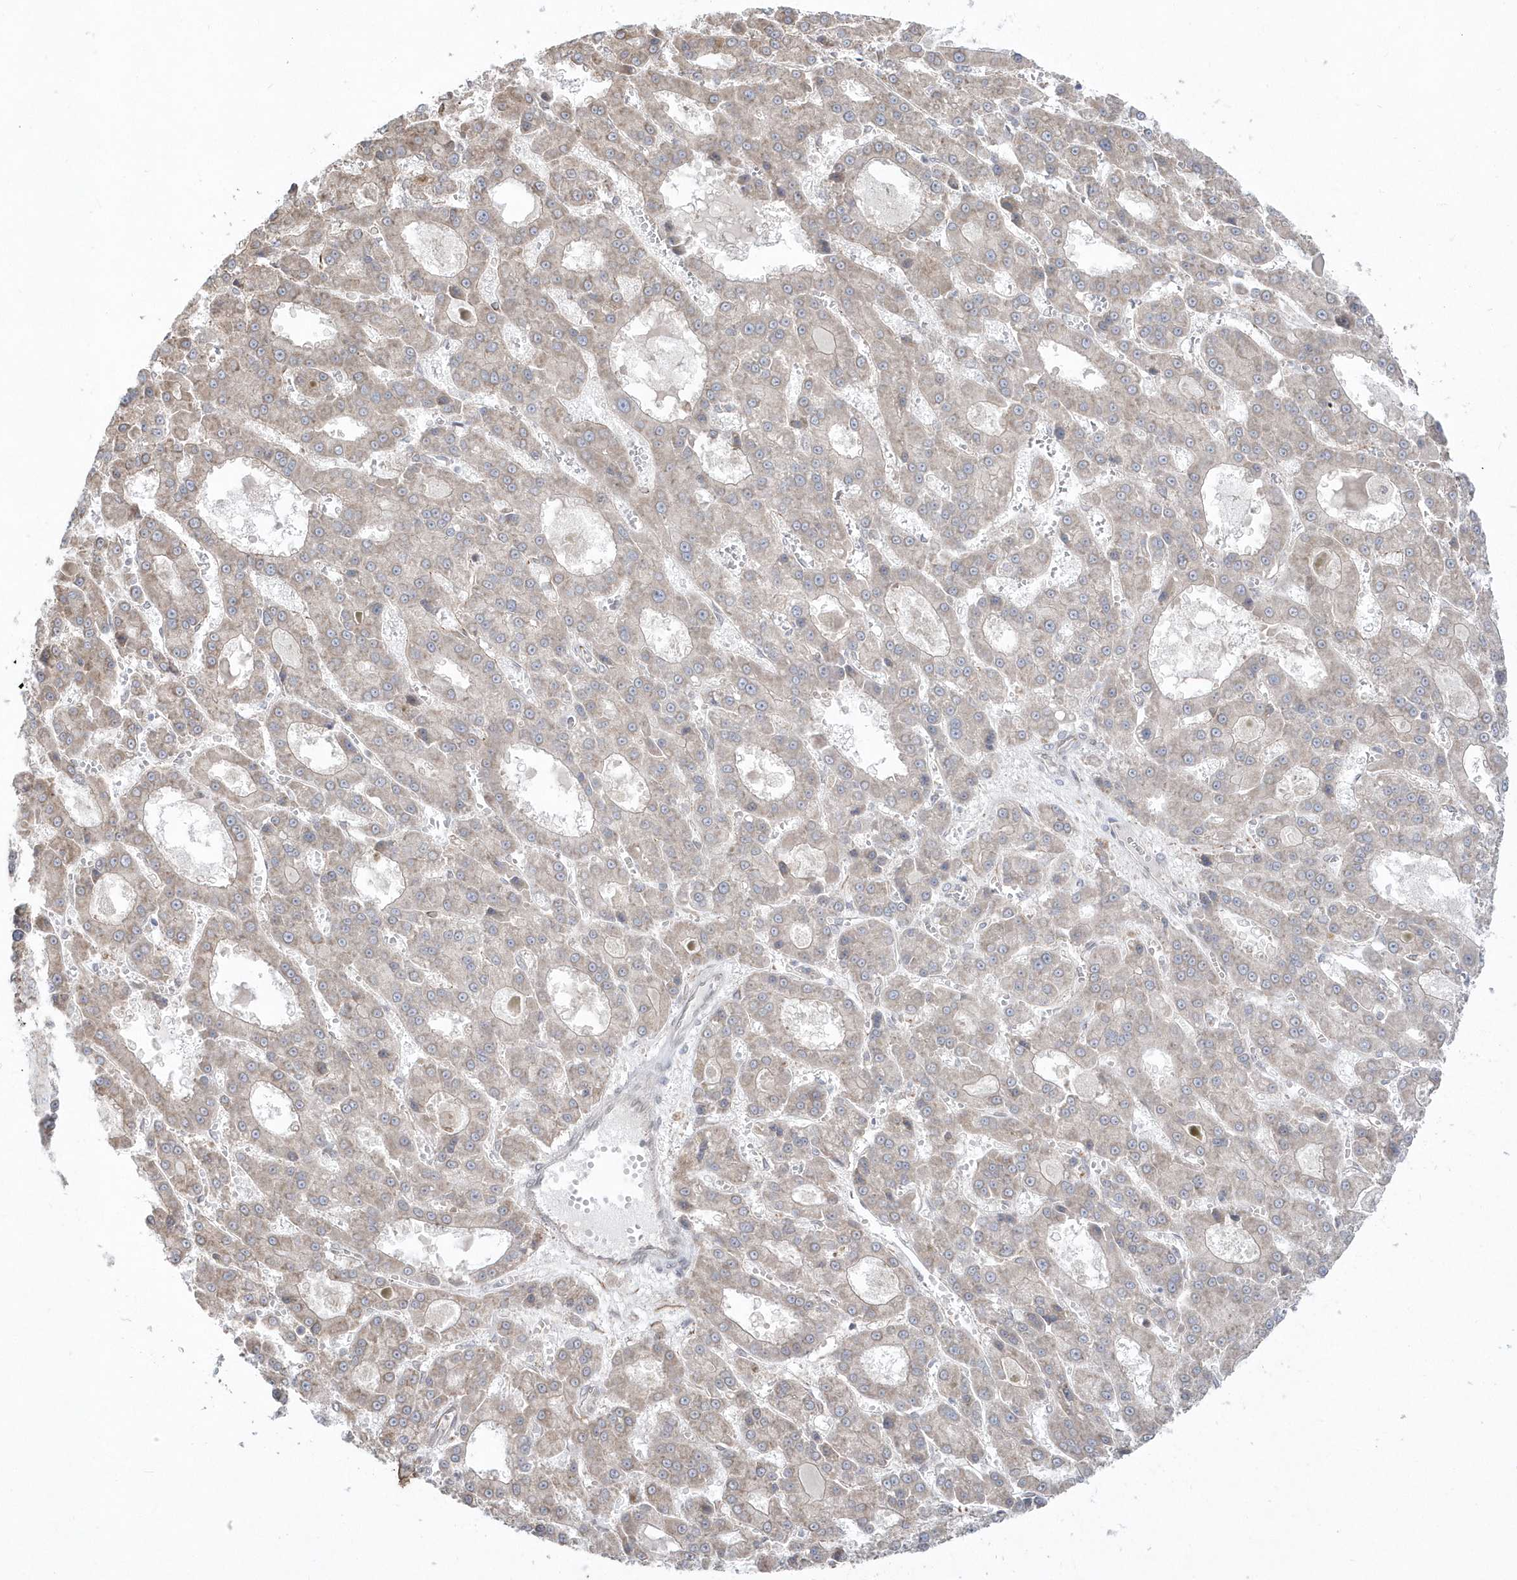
{"staining": {"intensity": "negative", "quantity": "none", "location": "none"}, "tissue": "liver cancer", "cell_type": "Tumor cells", "image_type": "cancer", "snomed": [{"axis": "morphology", "description": "Carcinoma, Hepatocellular, NOS"}, {"axis": "topography", "description": "Liver"}], "caption": "Protein analysis of hepatocellular carcinoma (liver) exhibits no significant positivity in tumor cells. Nuclei are stained in blue.", "gene": "DHX57", "patient": {"sex": "male", "age": 70}}